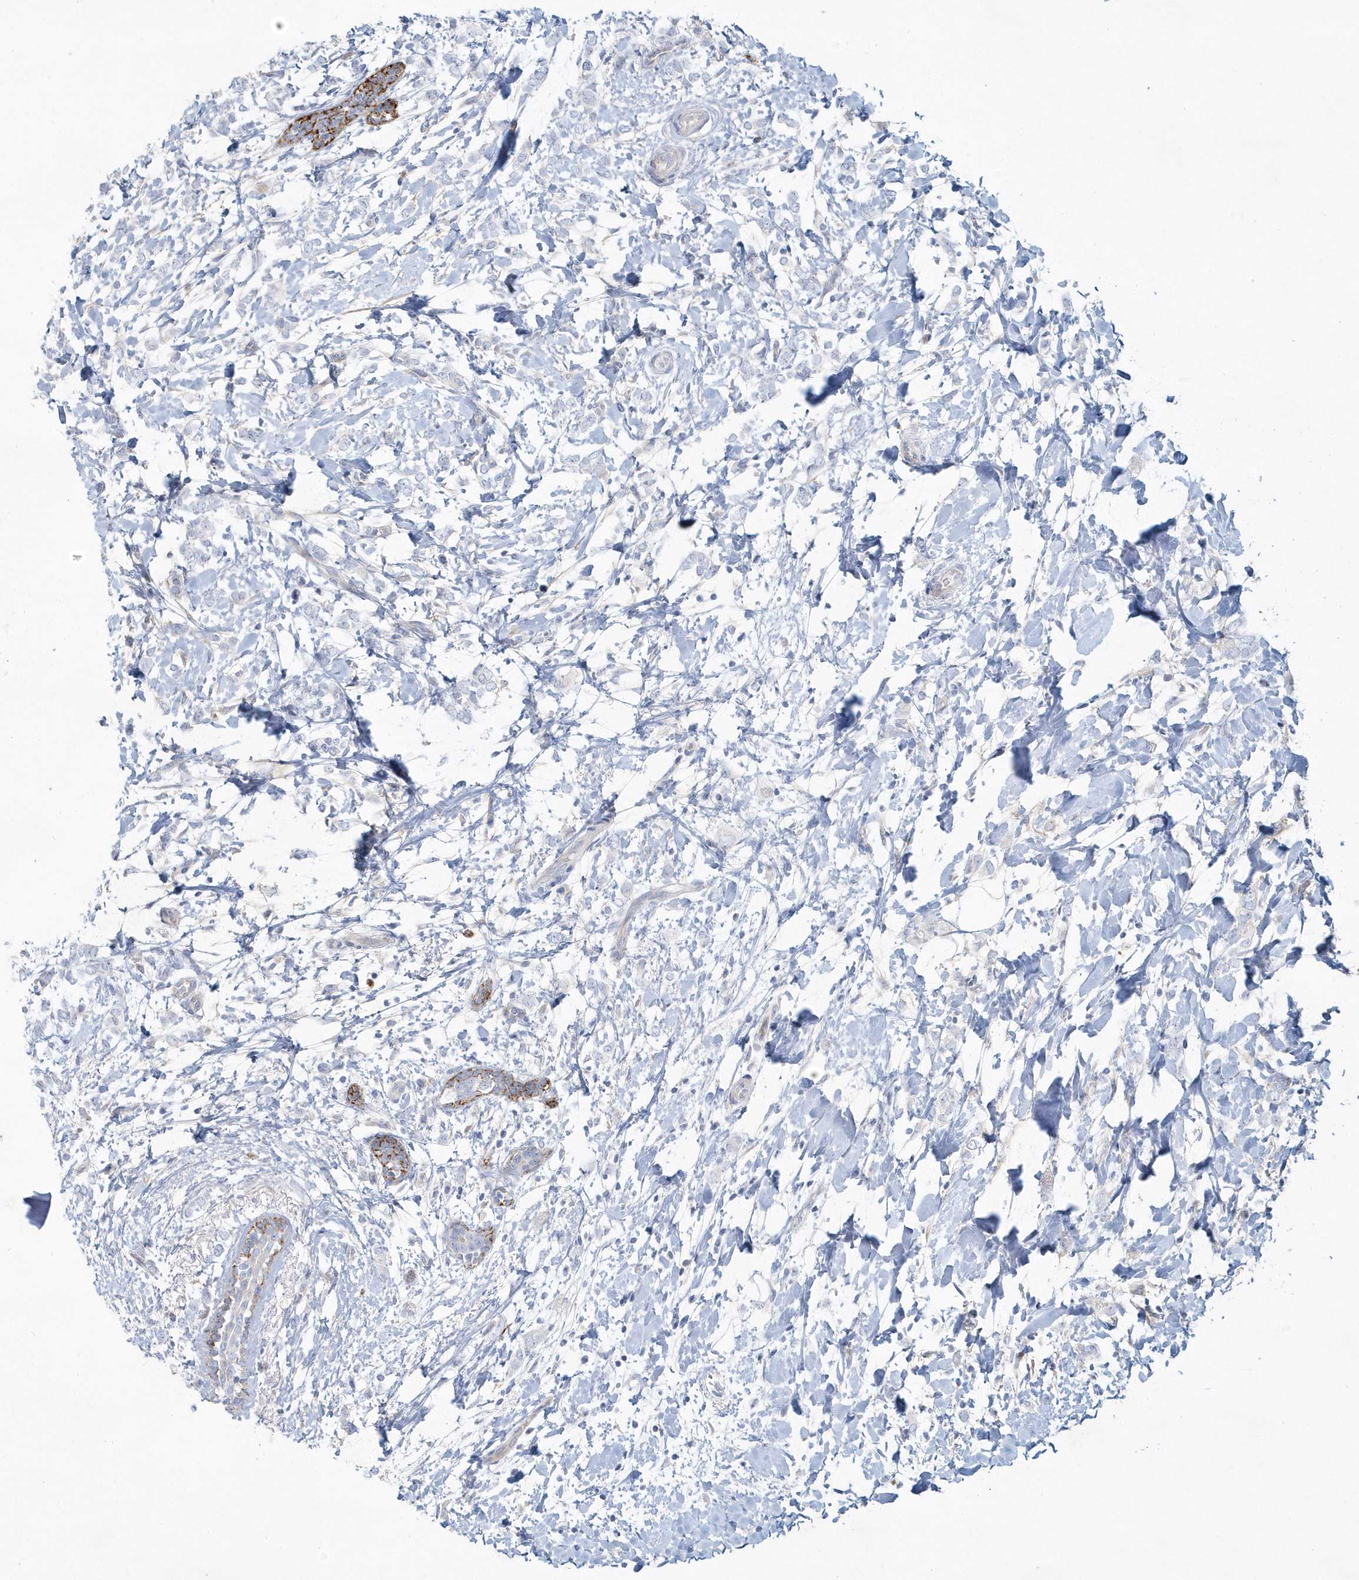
{"staining": {"intensity": "negative", "quantity": "none", "location": "none"}, "tissue": "breast cancer", "cell_type": "Tumor cells", "image_type": "cancer", "snomed": [{"axis": "morphology", "description": "Normal tissue, NOS"}, {"axis": "morphology", "description": "Lobular carcinoma"}, {"axis": "topography", "description": "Breast"}], "caption": "Immunohistochemistry (IHC) micrograph of human lobular carcinoma (breast) stained for a protein (brown), which reveals no expression in tumor cells.", "gene": "DNAH1", "patient": {"sex": "female", "age": 47}}